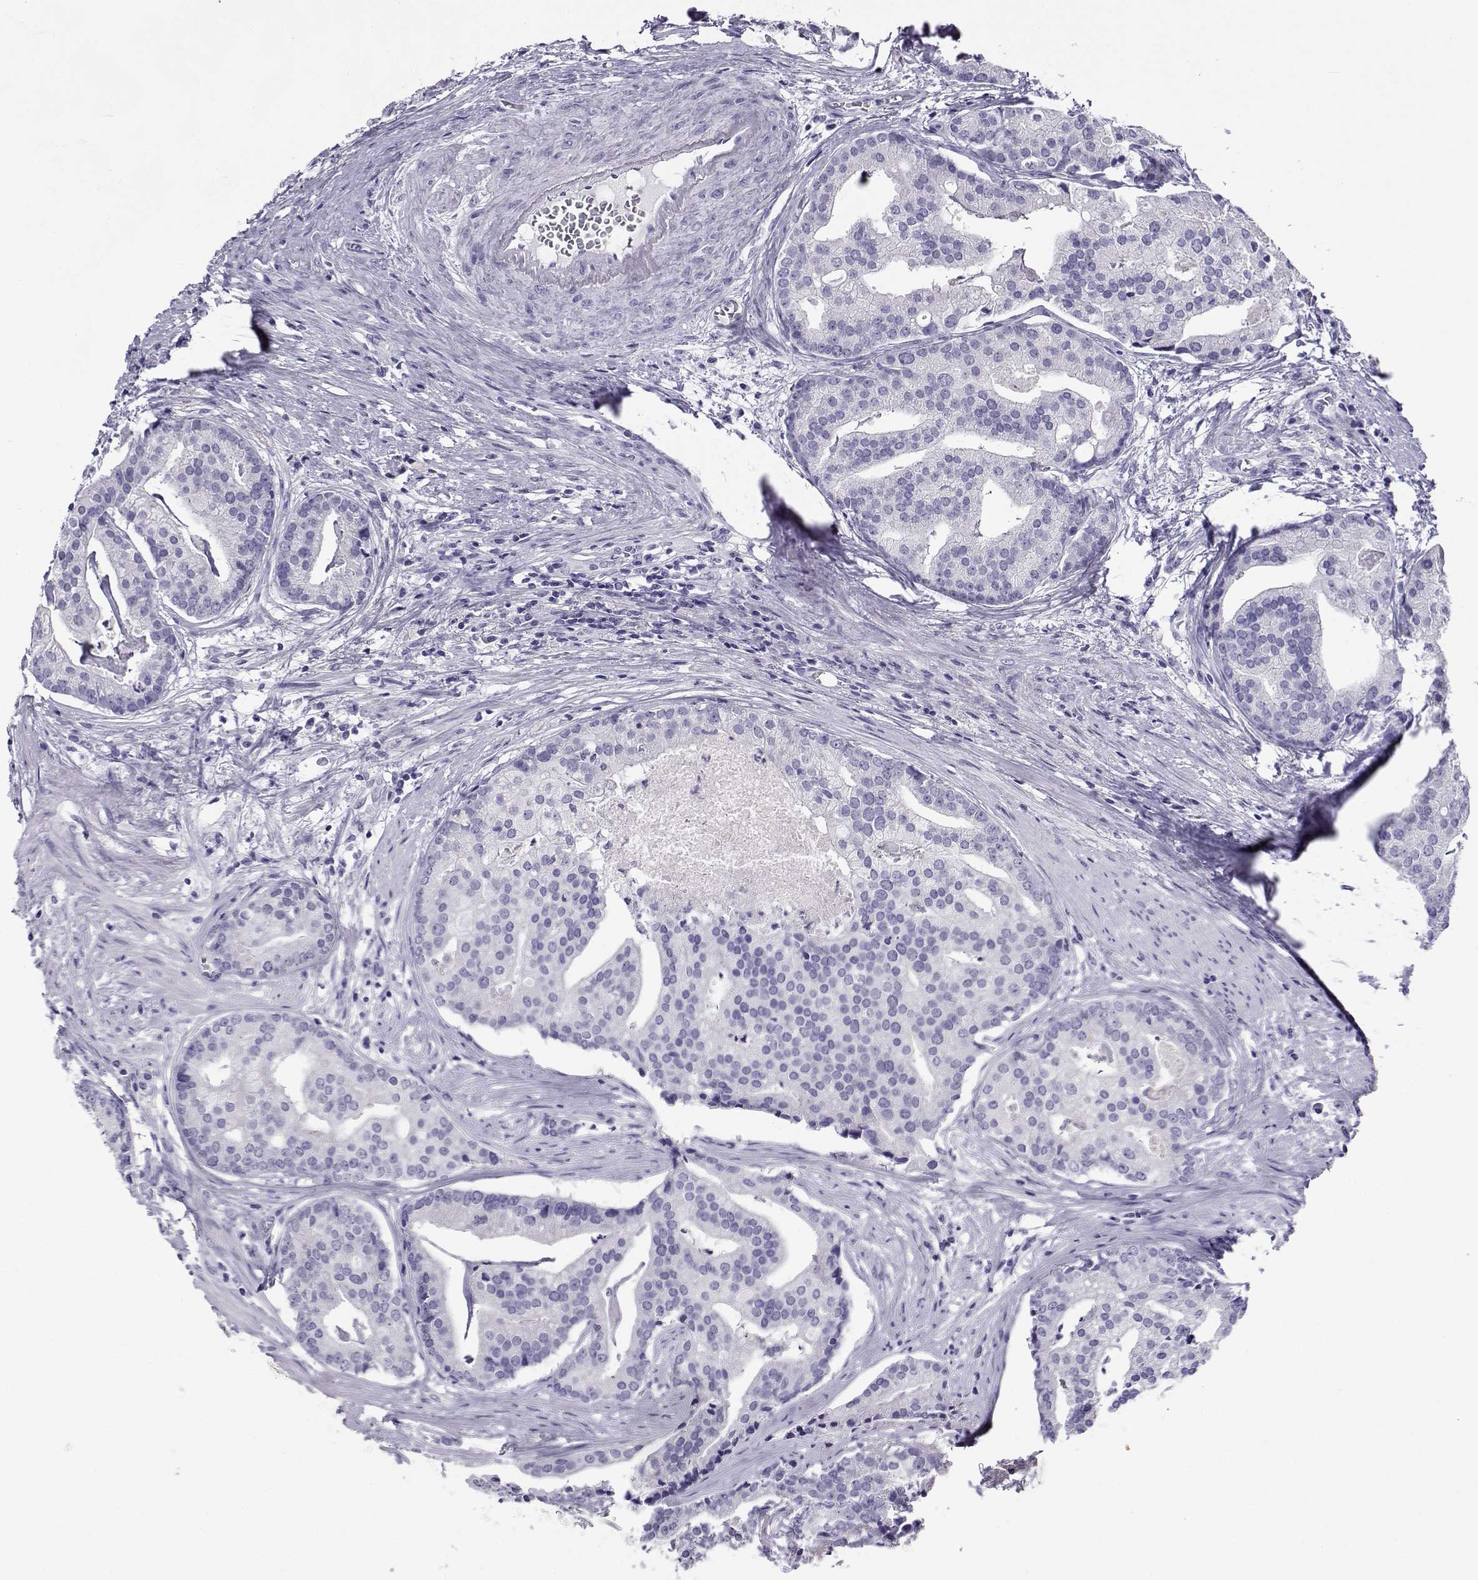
{"staining": {"intensity": "negative", "quantity": "none", "location": "none"}, "tissue": "prostate cancer", "cell_type": "Tumor cells", "image_type": "cancer", "snomed": [{"axis": "morphology", "description": "Adenocarcinoma, NOS"}, {"axis": "topography", "description": "Prostate and seminal vesicle, NOS"}, {"axis": "topography", "description": "Prostate"}], "caption": "Tumor cells are negative for brown protein staining in adenocarcinoma (prostate). Brightfield microscopy of immunohistochemistry (IHC) stained with DAB (brown) and hematoxylin (blue), captured at high magnification.", "gene": "RHOXF2", "patient": {"sex": "male", "age": 44}}